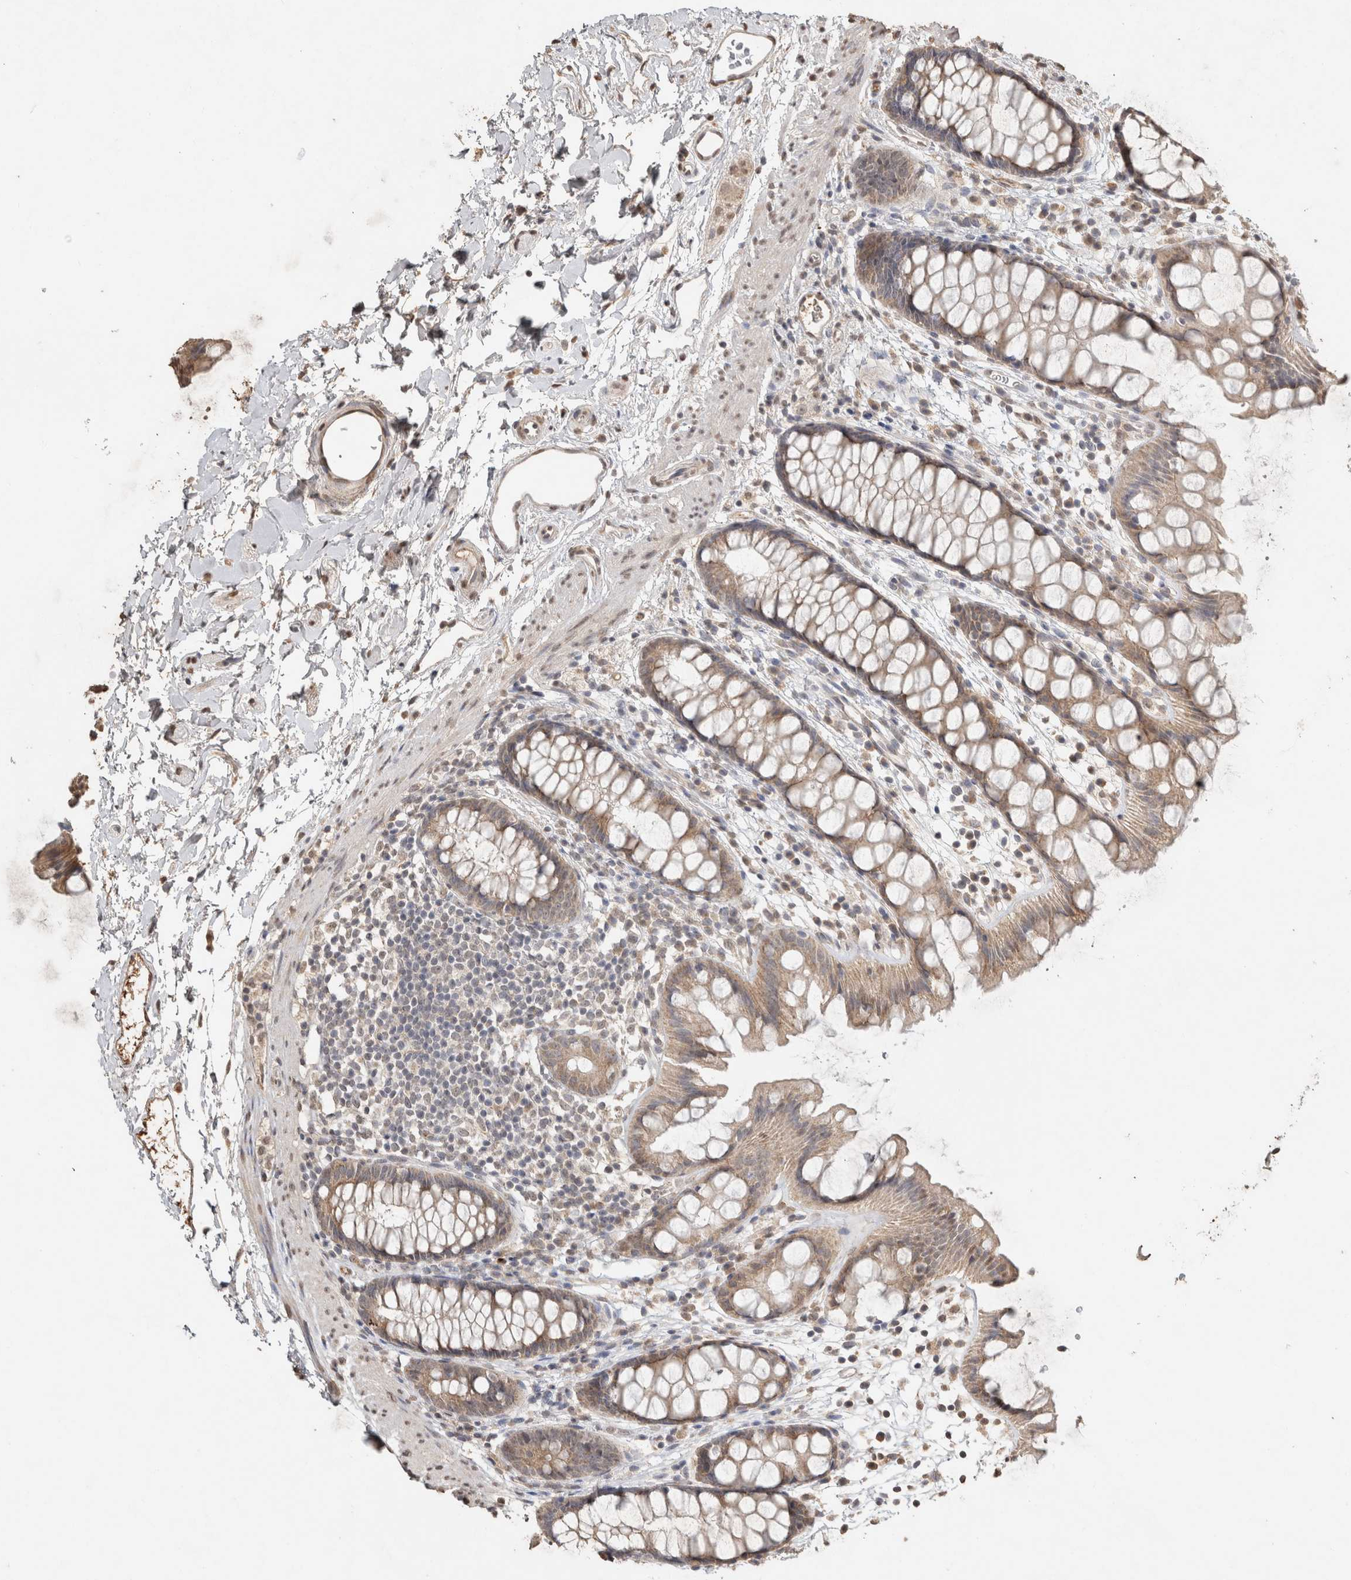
{"staining": {"intensity": "weak", "quantity": ">75%", "location": "cytoplasmic/membranous"}, "tissue": "rectum", "cell_type": "Glandular cells", "image_type": "normal", "snomed": [{"axis": "morphology", "description": "Normal tissue, NOS"}, {"axis": "topography", "description": "Rectum"}], "caption": "Immunohistochemistry photomicrograph of unremarkable rectum stained for a protein (brown), which reveals low levels of weak cytoplasmic/membranous positivity in about >75% of glandular cells.", "gene": "FAM3A", "patient": {"sex": "female", "age": 65}}